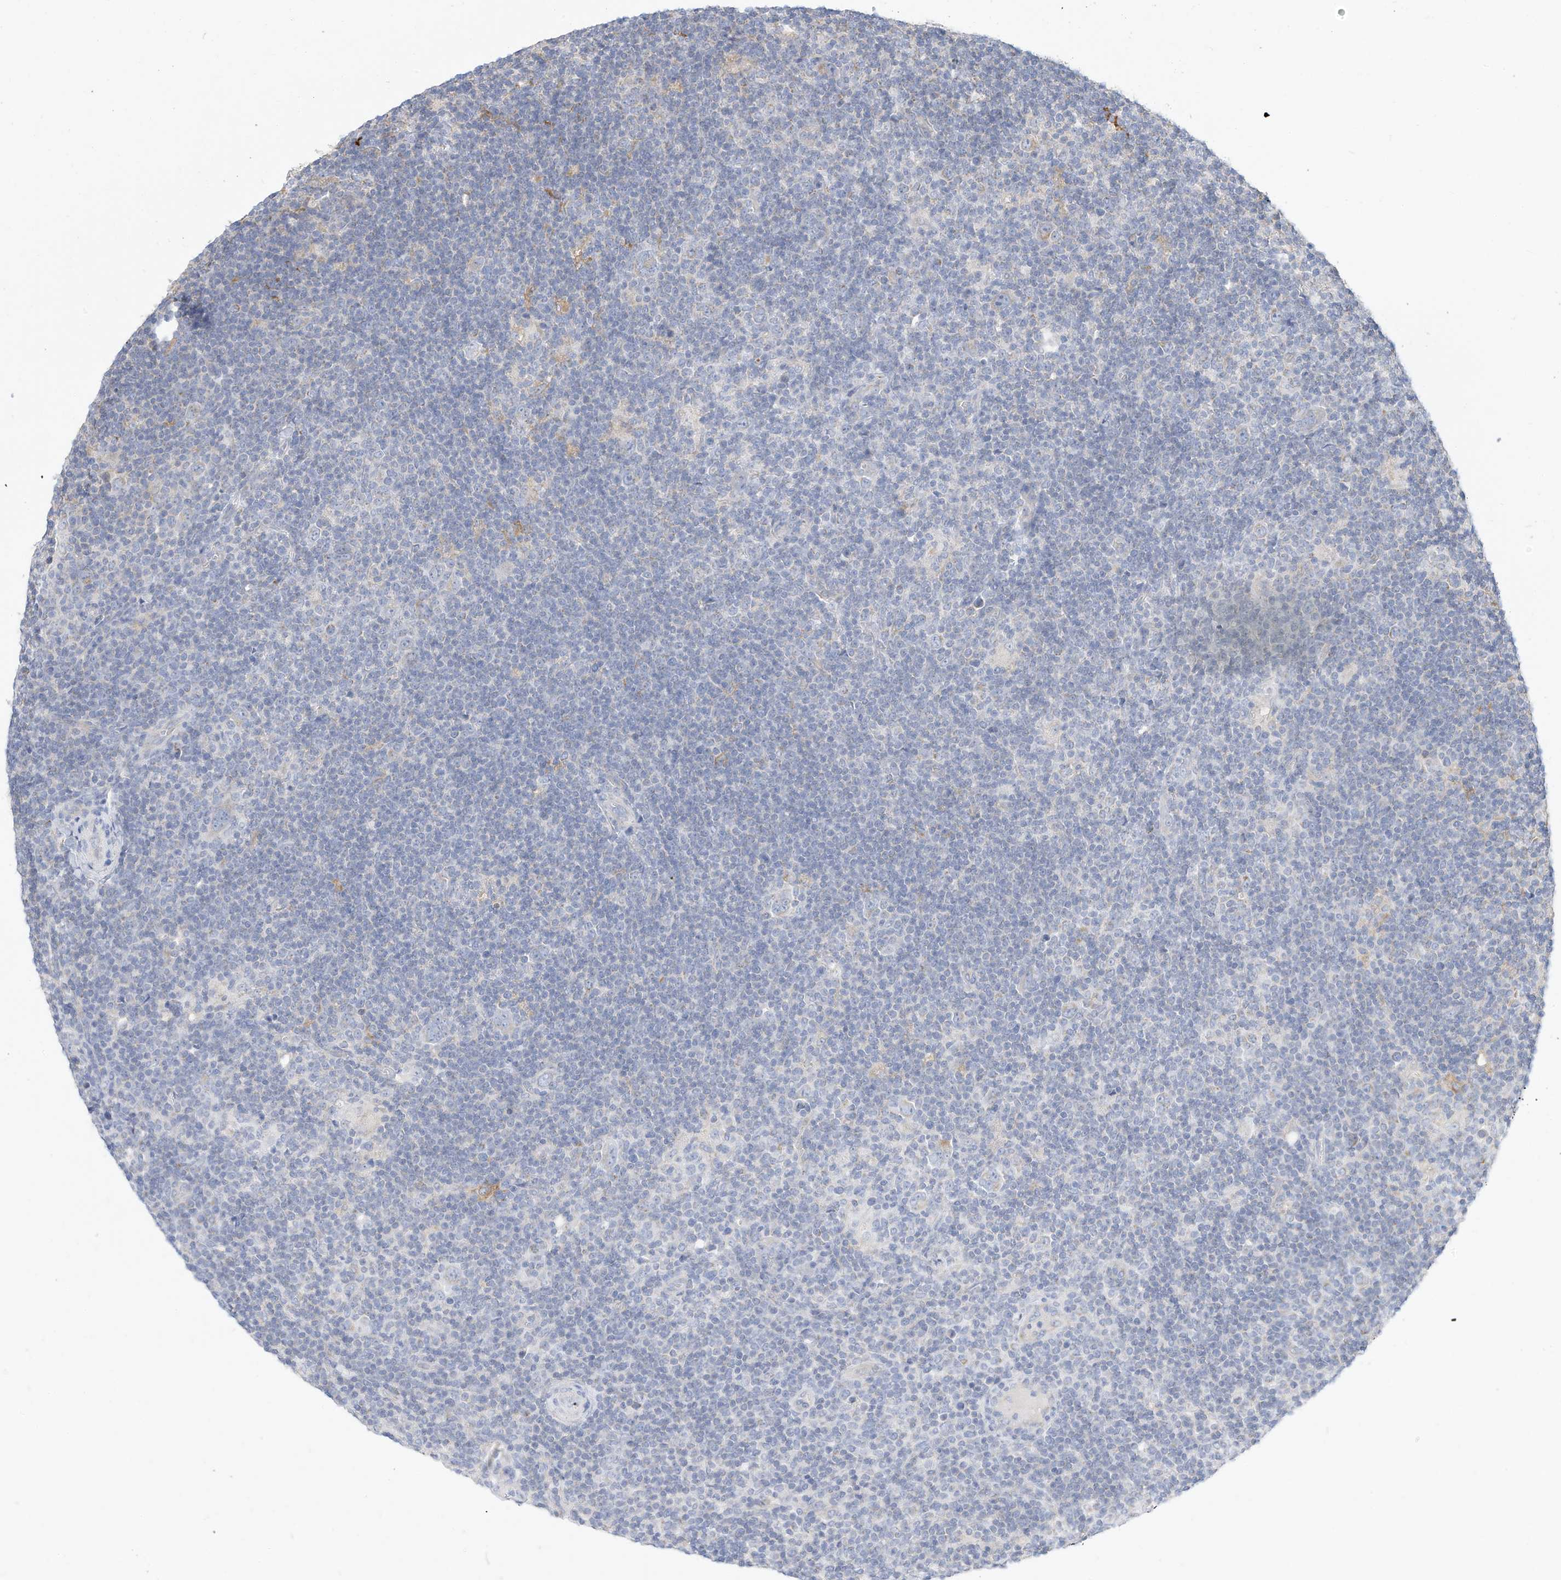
{"staining": {"intensity": "weak", "quantity": "<25%", "location": "cytoplasmic/membranous"}, "tissue": "lymphoma", "cell_type": "Tumor cells", "image_type": "cancer", "snomed": [{"axis": "morphology", "description": "Hodgkin's disease, NOS"}, {"axis": "topography", "description": "Lymph node"}], "caption": "Immunohistochemistry (IHC) of Hodgkin's disease displays no staining in tumor cells. (Stains: DAB (3,3'-diaminobenzidine) immunohistochemistry with hematoxylin counter stain, Microscopy: brightfield microscopy at high magnification).", "gene": "RHOH", "patient": {"sex": "female", "age": 57}}